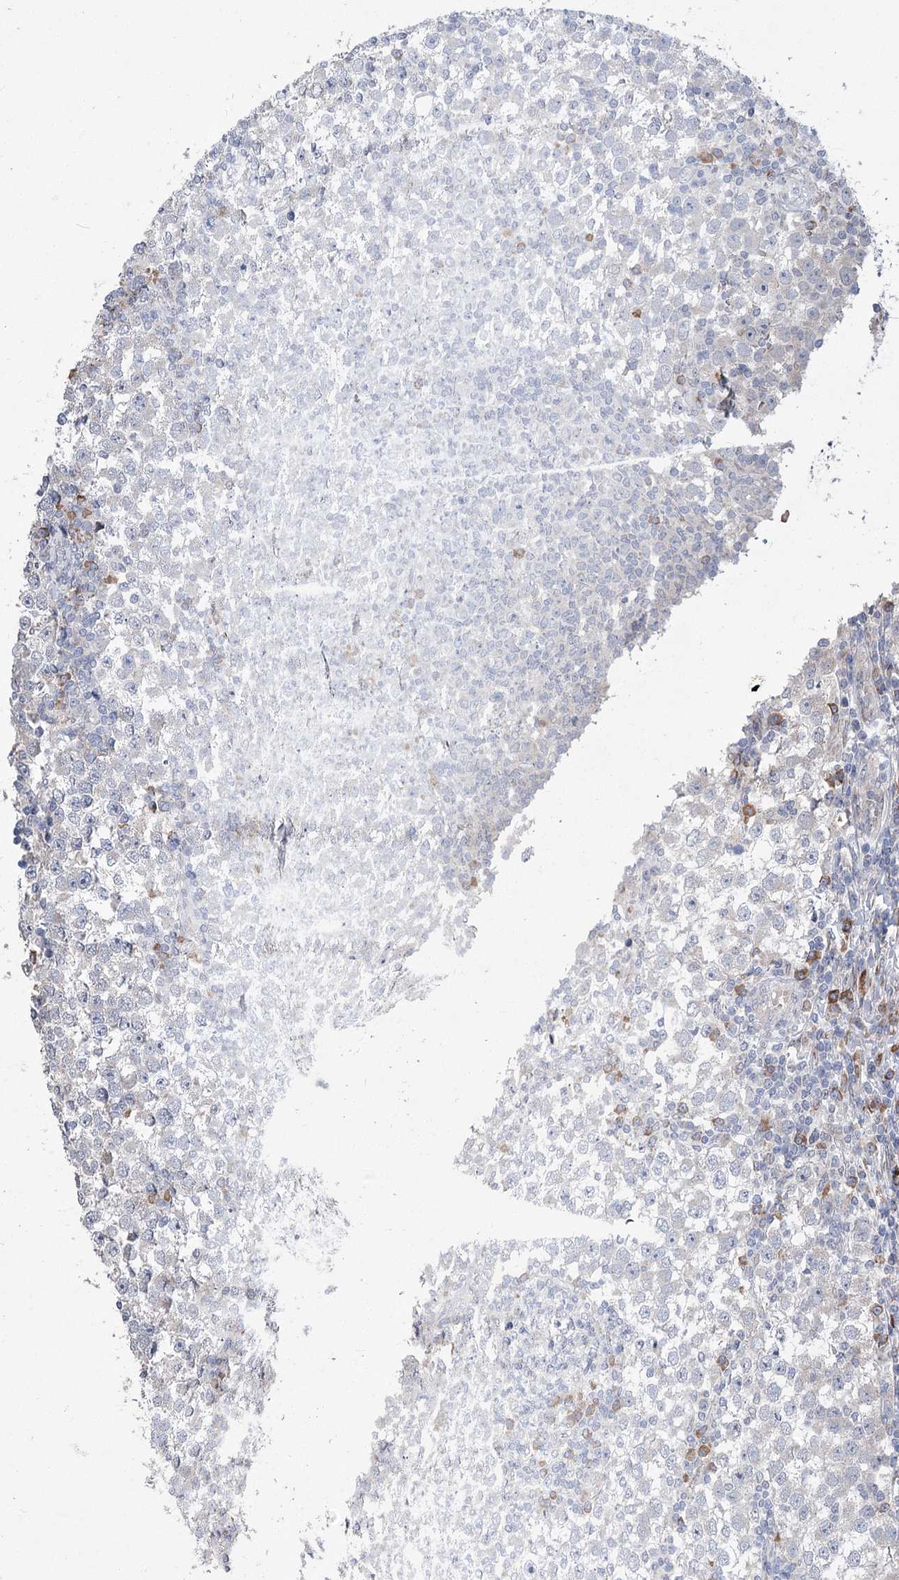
{"staining": {"intensity": "negative", "quantity": "none", "location": "none"}, "tissue": "testis cancer", "cell_type": "Tumor cells", "image_type": "cancer", "snomed": [{"axis": "morphology", "description": "Seminoma, NOS"}, {"axis": "topography", "description": "Testis"}], "caption": "High magnification brightfield microscopy of testis seminoma stained with DAB (3,3'-diaminobenzidine) (brown) and counterstained with hematoxylin (blue): tumor cells show no significant expression.", "gene": "GCNT4", "patient": {"sex": "male", "age": 65}}